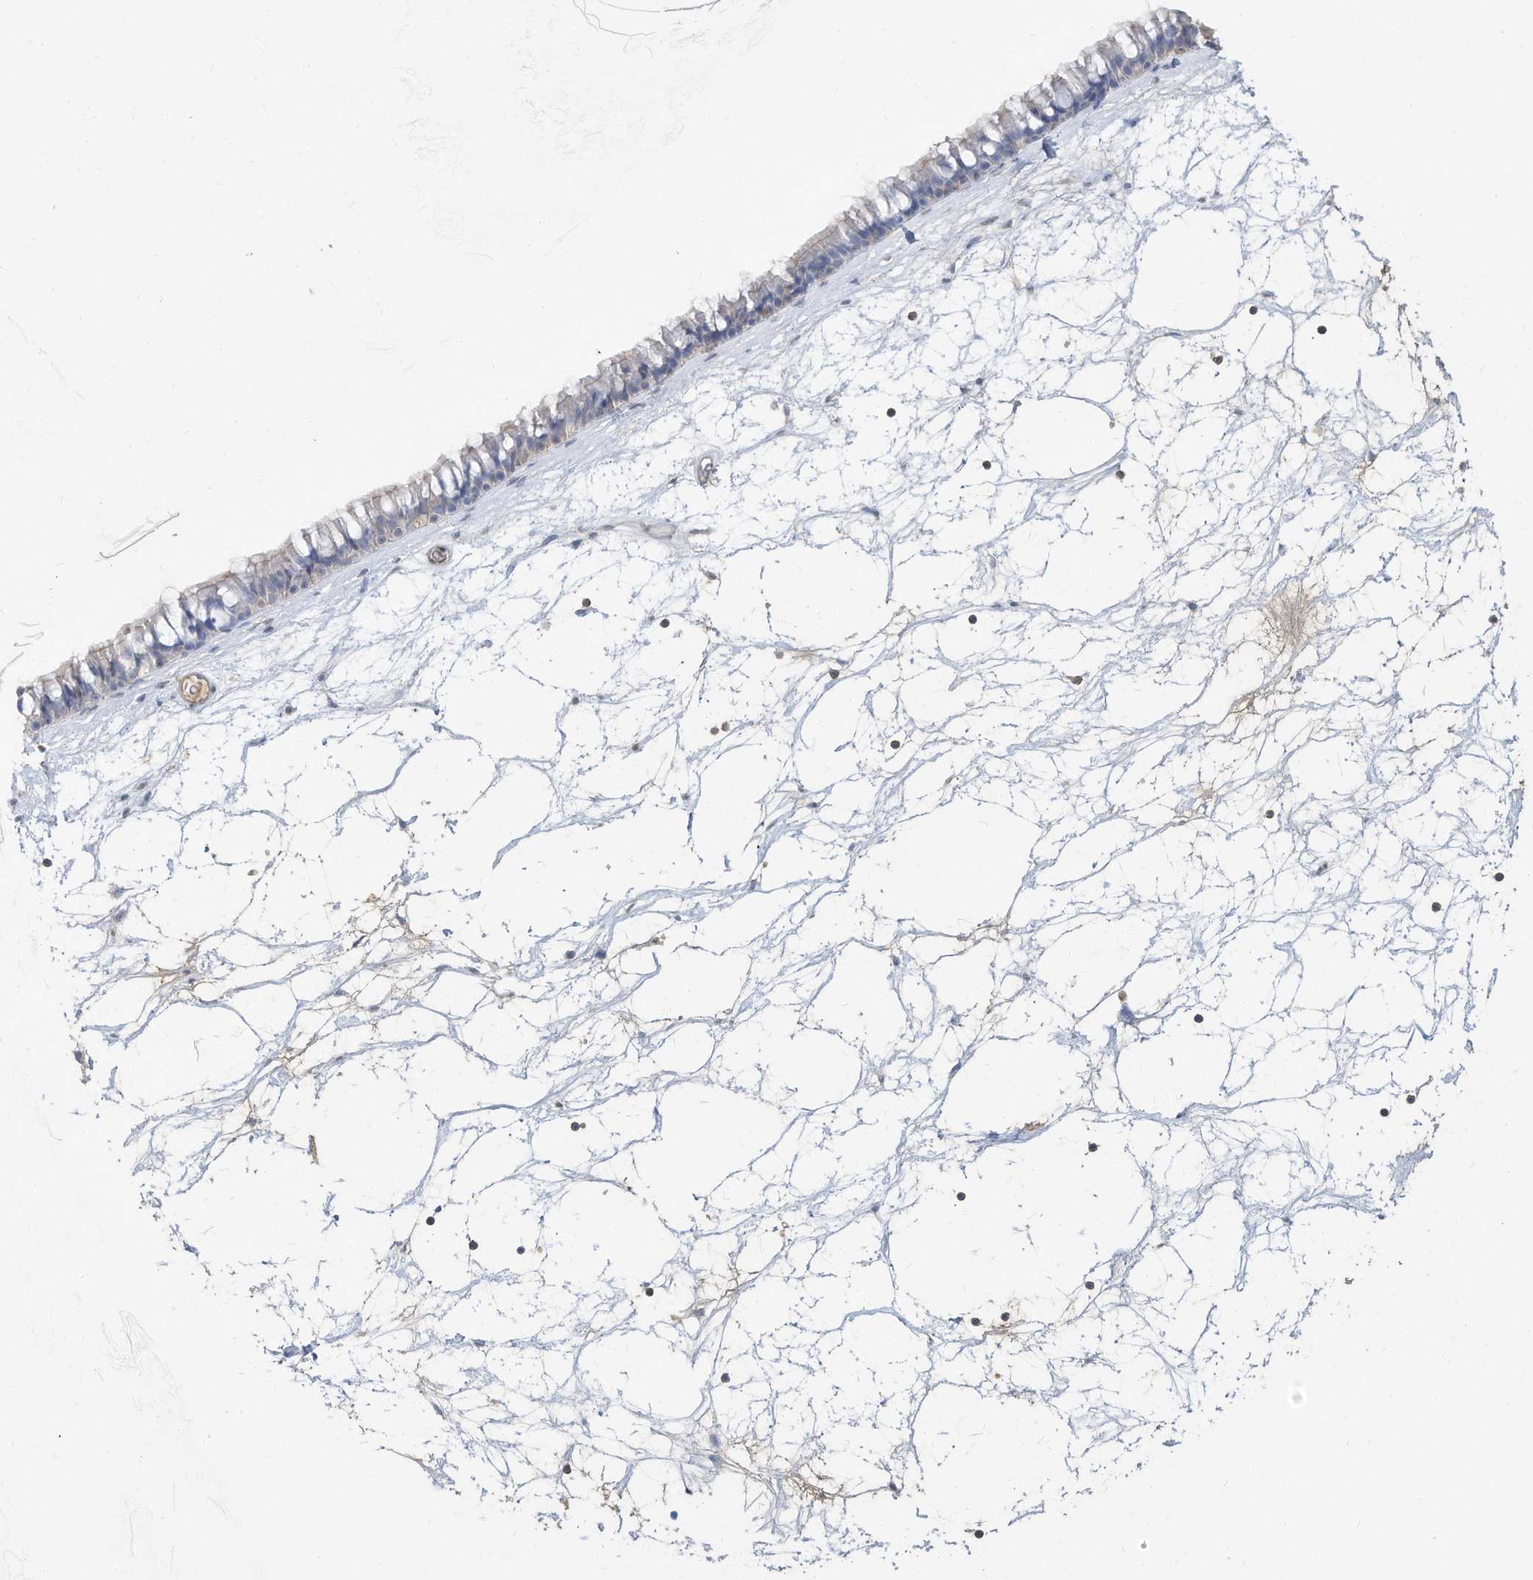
{"staining": {"intensity": "weak", "quantity": "<25%", "location": "cytoplasmic/membranous"}, "tissue": "nasopharynx", "cell_type": "Respiratory epithelial cells", "image_type": "normal", "snomed": [{"axis": "morphology", "description": "Normal tissue, NOS"}, {"axis": "topography", "description": "Nasopharynx"}], "caption": "Immunohistochemistry (IHC) image of benign human nasopharynx stained for a protein (brown), which displays no staining in respiratory epithelial cells.", "gene": "HAS3", "patient": {"sex": "male", "age": 64}}